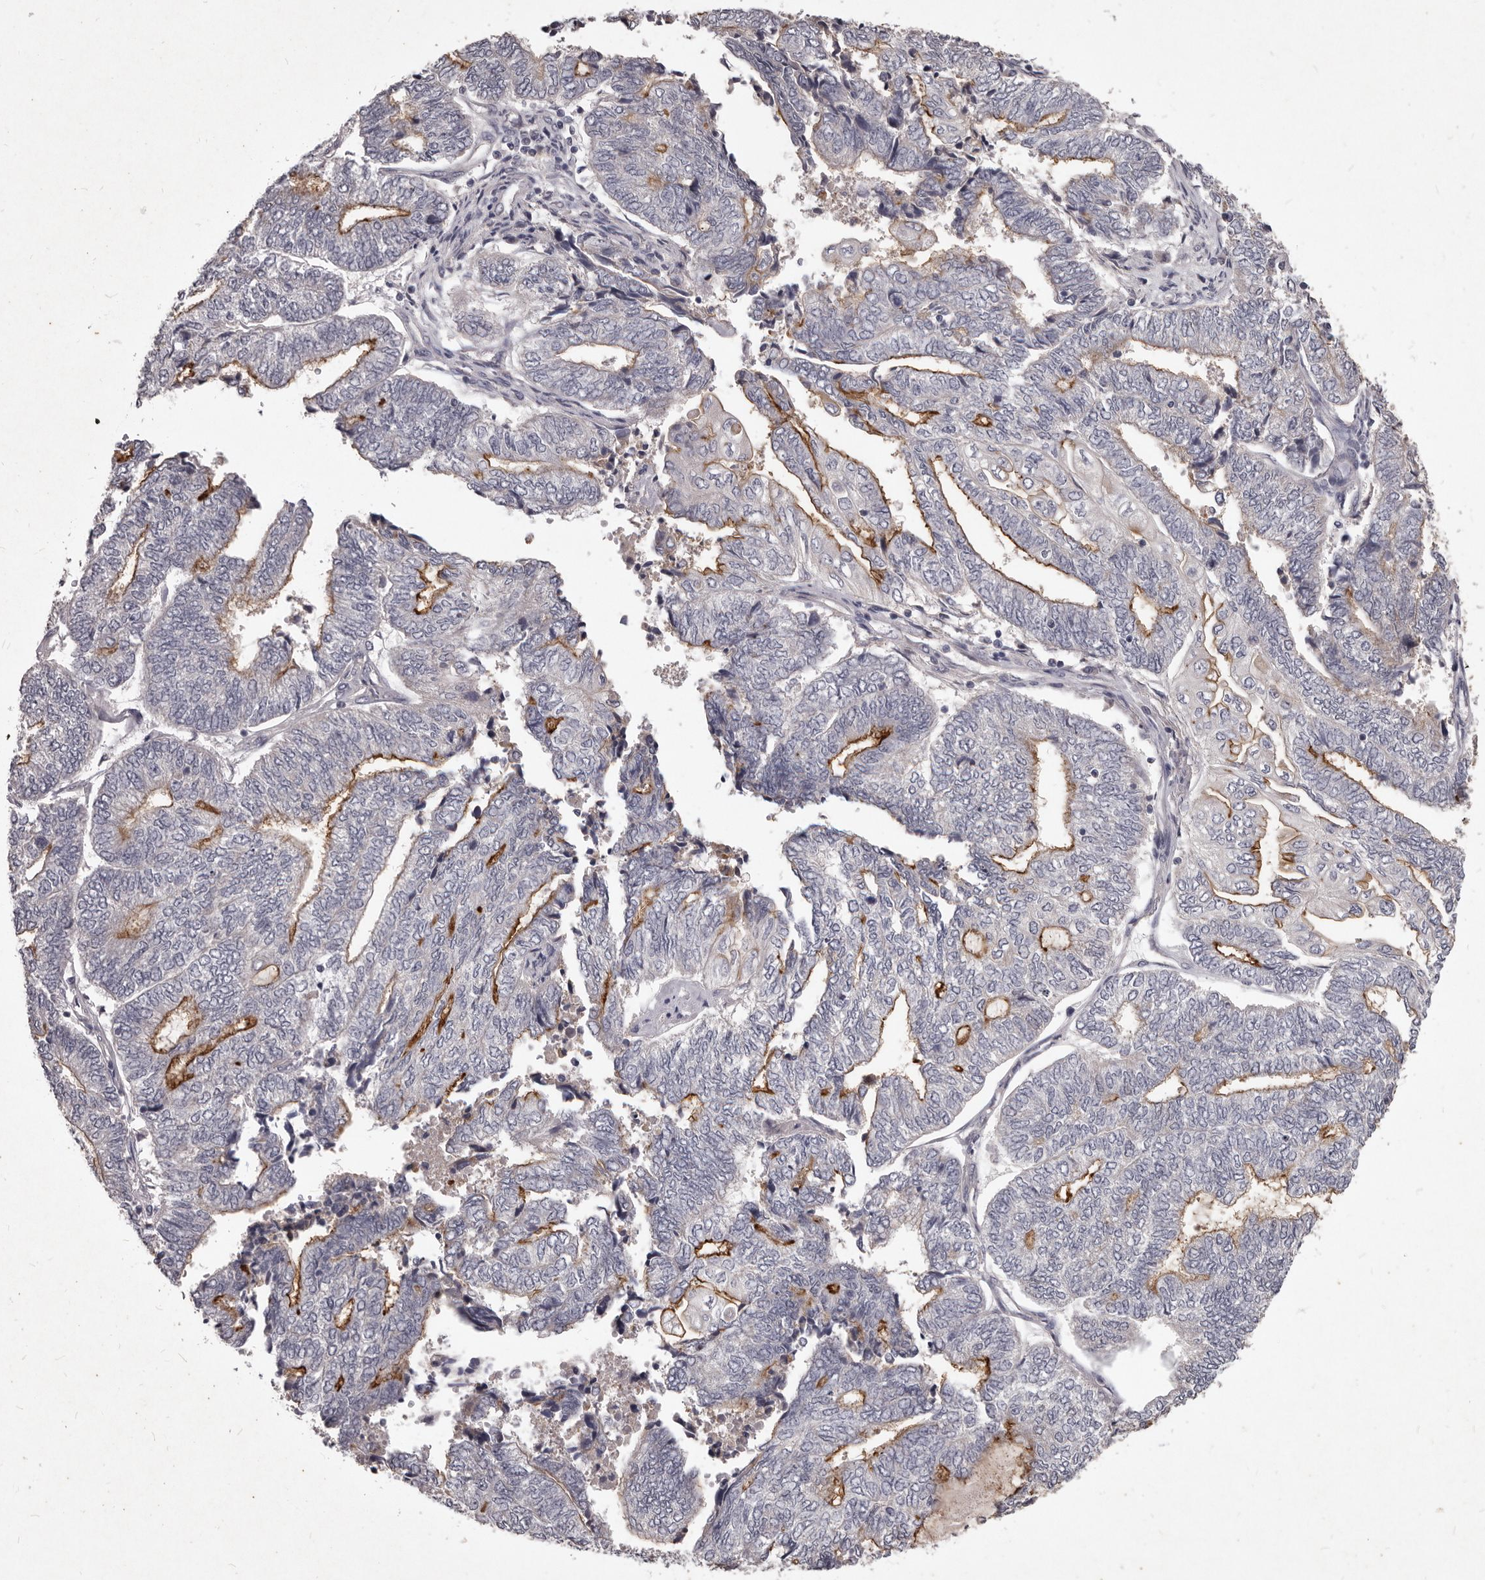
{"staining": {"intensity": "moderate", "quantity": "<25%", "location": "cytoplasmic/membranous"}, "tissue": "endometrial cancer", "cell_type": "Tumor cells", "image_type": "cancer", "snomed": [{"axis": "morphology", "description": "Adenocarcinoma, NOS"}, {"axis": "topography", "description": "Uterus"}, {"axis": "topography", "description": "Endometrium"}], "caption": "Brown immunohistochemical staining in human endometrial cancer (adenocarcinoma) exhibits moderate cytoplasmic/membranous staining in approximately <25% of tumor cells.", "gene": "GPRC5C", "patient": {"sex": "female", "age": 70}}